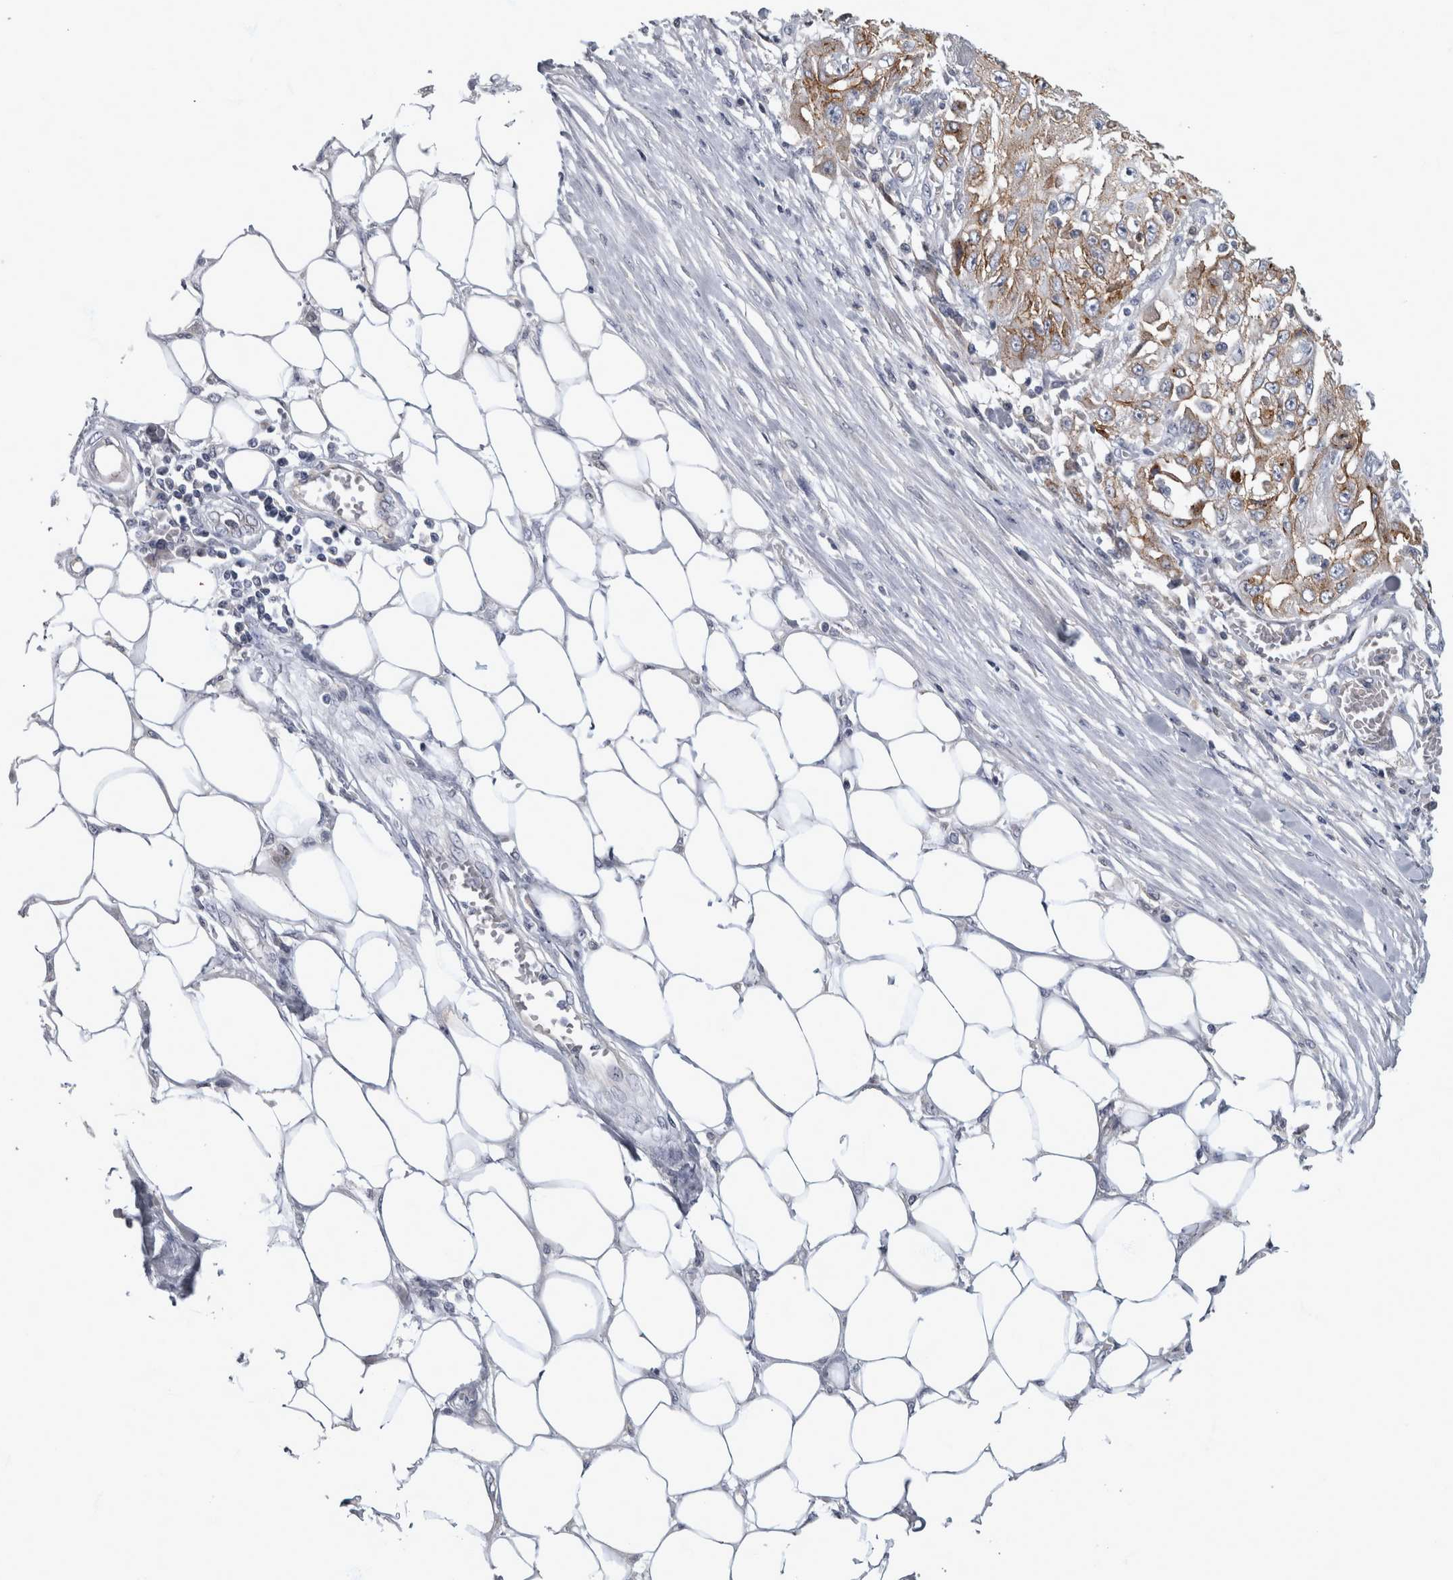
{"staining": {"intensity": "moderate", "quantity": ">75%", "location": "cytoplasmic/membranous"}, "tissue": "skin cancer", "cell_type": "Tumor cells", "image_type": "cancer", "snomed": [{"axis": "morphology", "description": "Squamous cell carcinoma, NOS"}, {"axis": "morphology", "description": "Squamous cell carcinoma, metastatic, NOS"}, {"axis": "topography", "description": "Skin"}, {"axis": "topography", "description": "Lymph node"}], "caption": "Protein staining of skin cancer (metastatic squamous cell carcinoma) tissue displays moderate cytoplasmic/membranous positivity in approximately >75% of tumor cells.", "gene": "DSG2", "patient": {"sex": "male", "age": 75}}